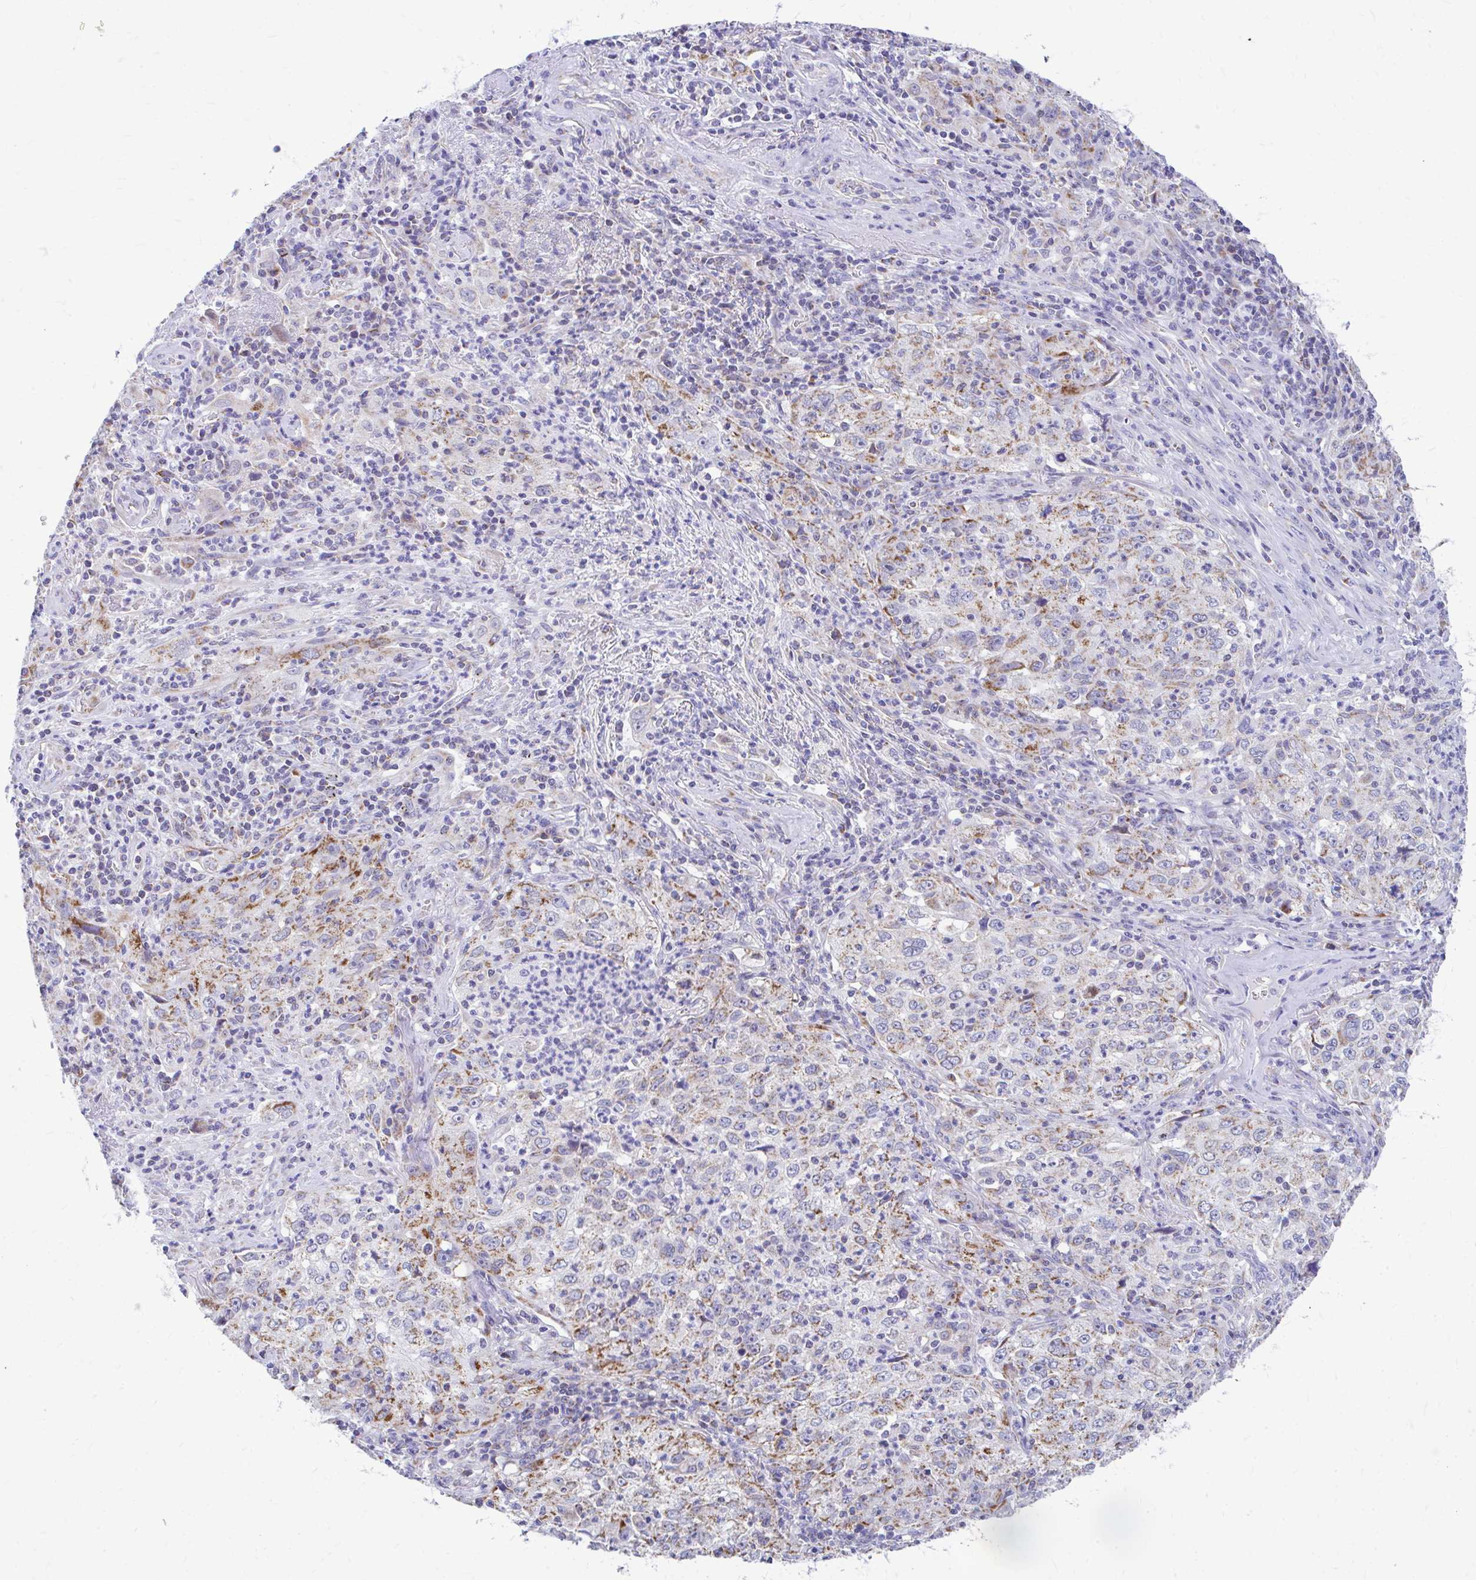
{"staining": {"intensity": "moderate", "quantity": ">75%", "location": "cytoplasmic/membranous"}, "tissue": "lung cancer", "cell_type": "Tumor cells", "image_type": "cancer", "snomed": [{"axis": "morphology", "description": "Squamous cell carcinoma, NOS"}, {"axis": "topography", "description": "Lung"}], "caption": "Human lung squamous cell carcinoma stained with a brown dye exhibits moderate cytoplasmic/membranous positive staining in about >75% of tumor cells.", "gene": "MRPL19", "patient": {"sex": "male", "age": 71}}